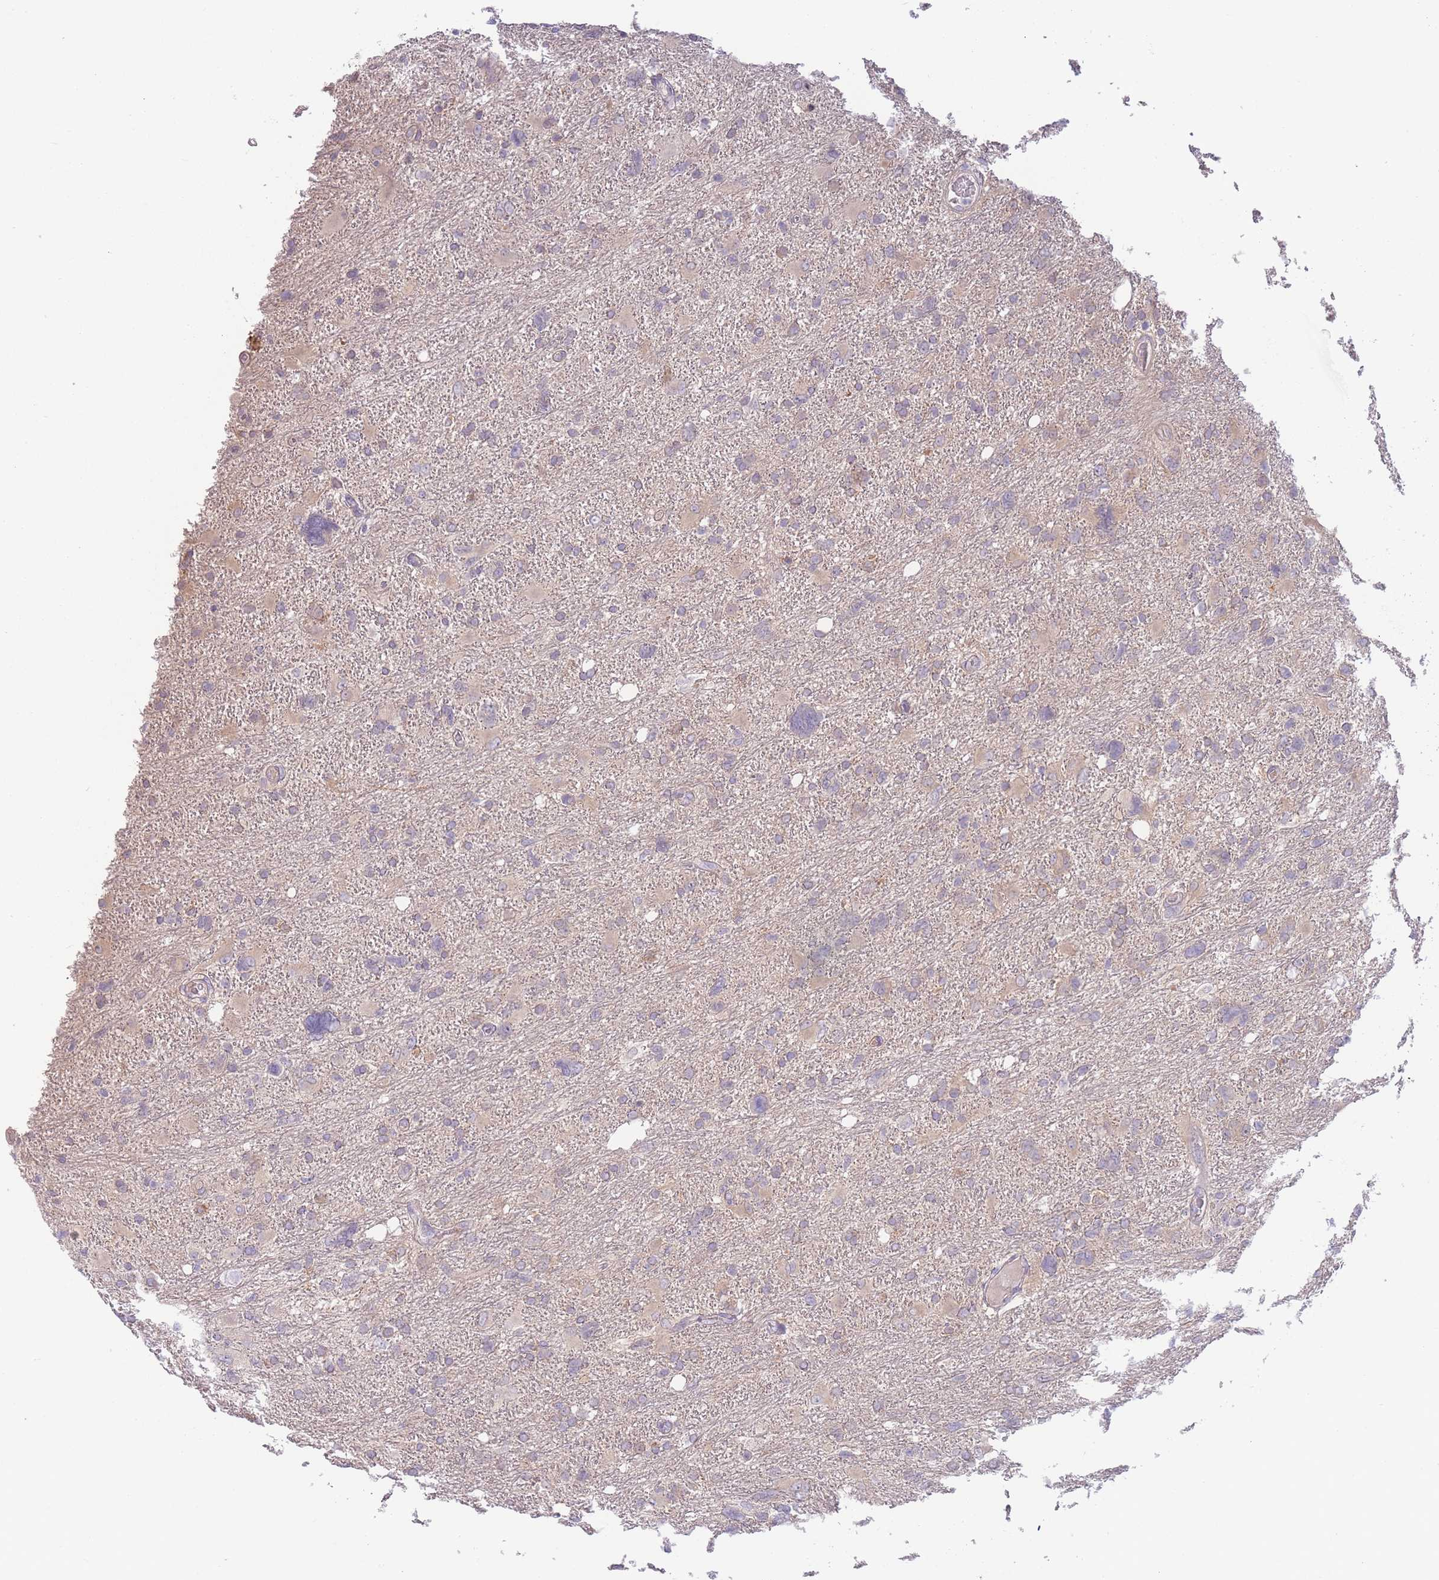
{"staining": {"intensity": "weak", "quantity": "<25%", "location": "cytoplasmic/membranous"}, "tissue": "glioma", "cell_type": "Tumor cells", "image_type": "cancer", "snomed": [{"axis": "morphology", "description": "Glioma, malignant, High grade"}, {"axis": "topography", "description": "Brain"}], "caption": "There is no significant staining in tumor cells of malignant glioma (high-grade).", "gene": "SPHKAP", "patient": {"sex": "male", "age": 61}}